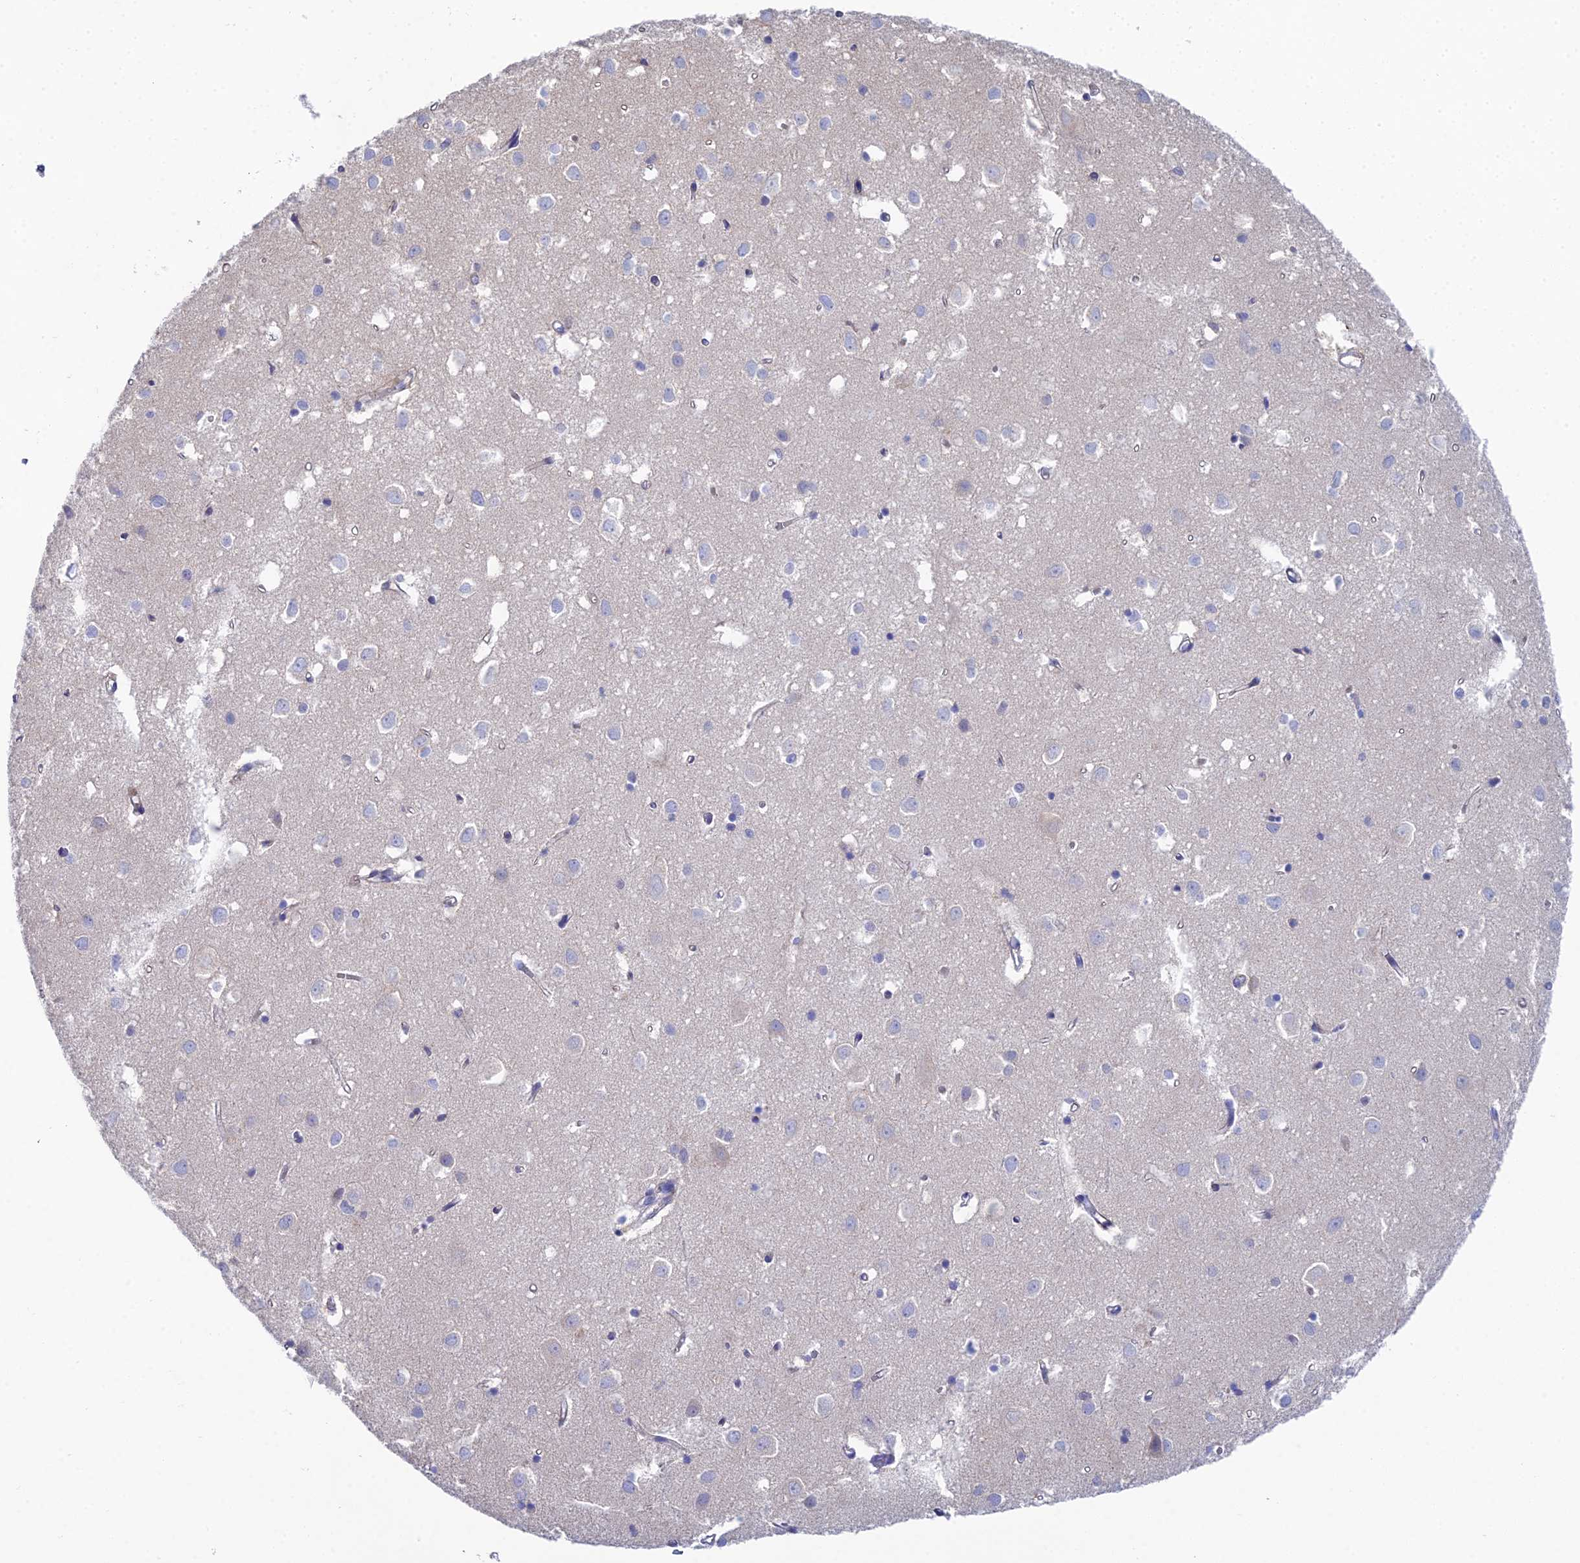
{"staining": {"intensity": "negative", "quantity": "none", "location": "none"}, "tissue": "cerebral cortex", "cell_type": "Endothelial cells", "image_type": "normal", "snomed": [{"axis": "morphology", "description": "Normal tissue, NOS"}, {"axis": "topography", "description": "Cerebral cortex"}], "caption": "The image exhibits no staining of endothelial cells in benign cerebral cortex. (IHC, brightfield microscopy, high magnification).", "gene": "DNAH14", "patient": {"sex": "female", "age": 64}}